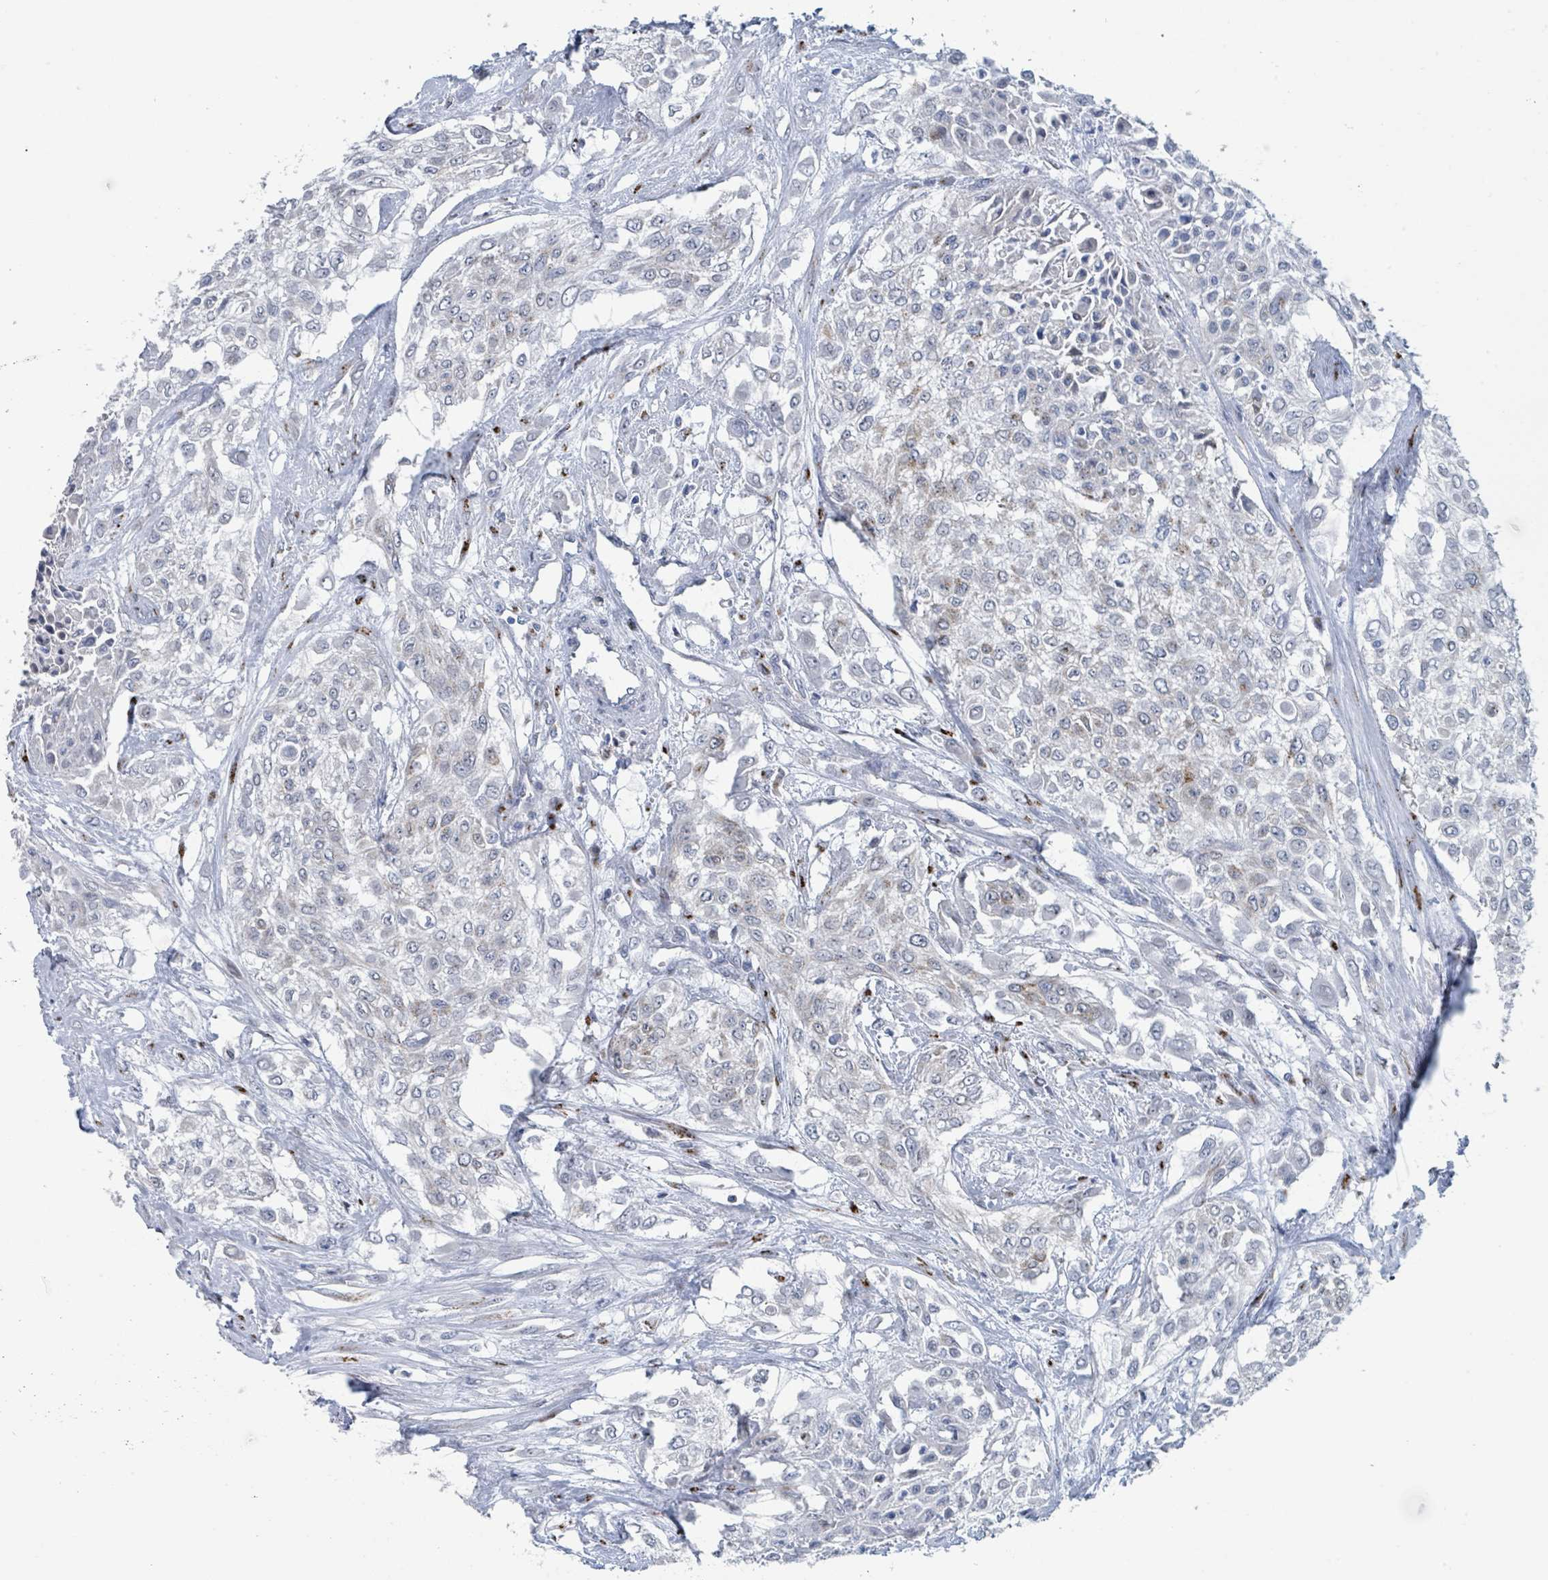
{"staining": {"intensity": "negative", "quantity": "none", "location": "none"}, "tissue": "urothelial cancer", "cell_type": "Tumor cells", "image_type": "cancer", "snomed": [{"axis": "morphology", "description": "Urothelial carcinoma, High grade"}, {"axis": "topography", "description": "Urinary bladder"}], "caption": "Protein analysis of urothelial cancer displays no significant positivity in tumor cells.", "gene": "DCAF5", "patient": {"sex": "male", "age": 67}}